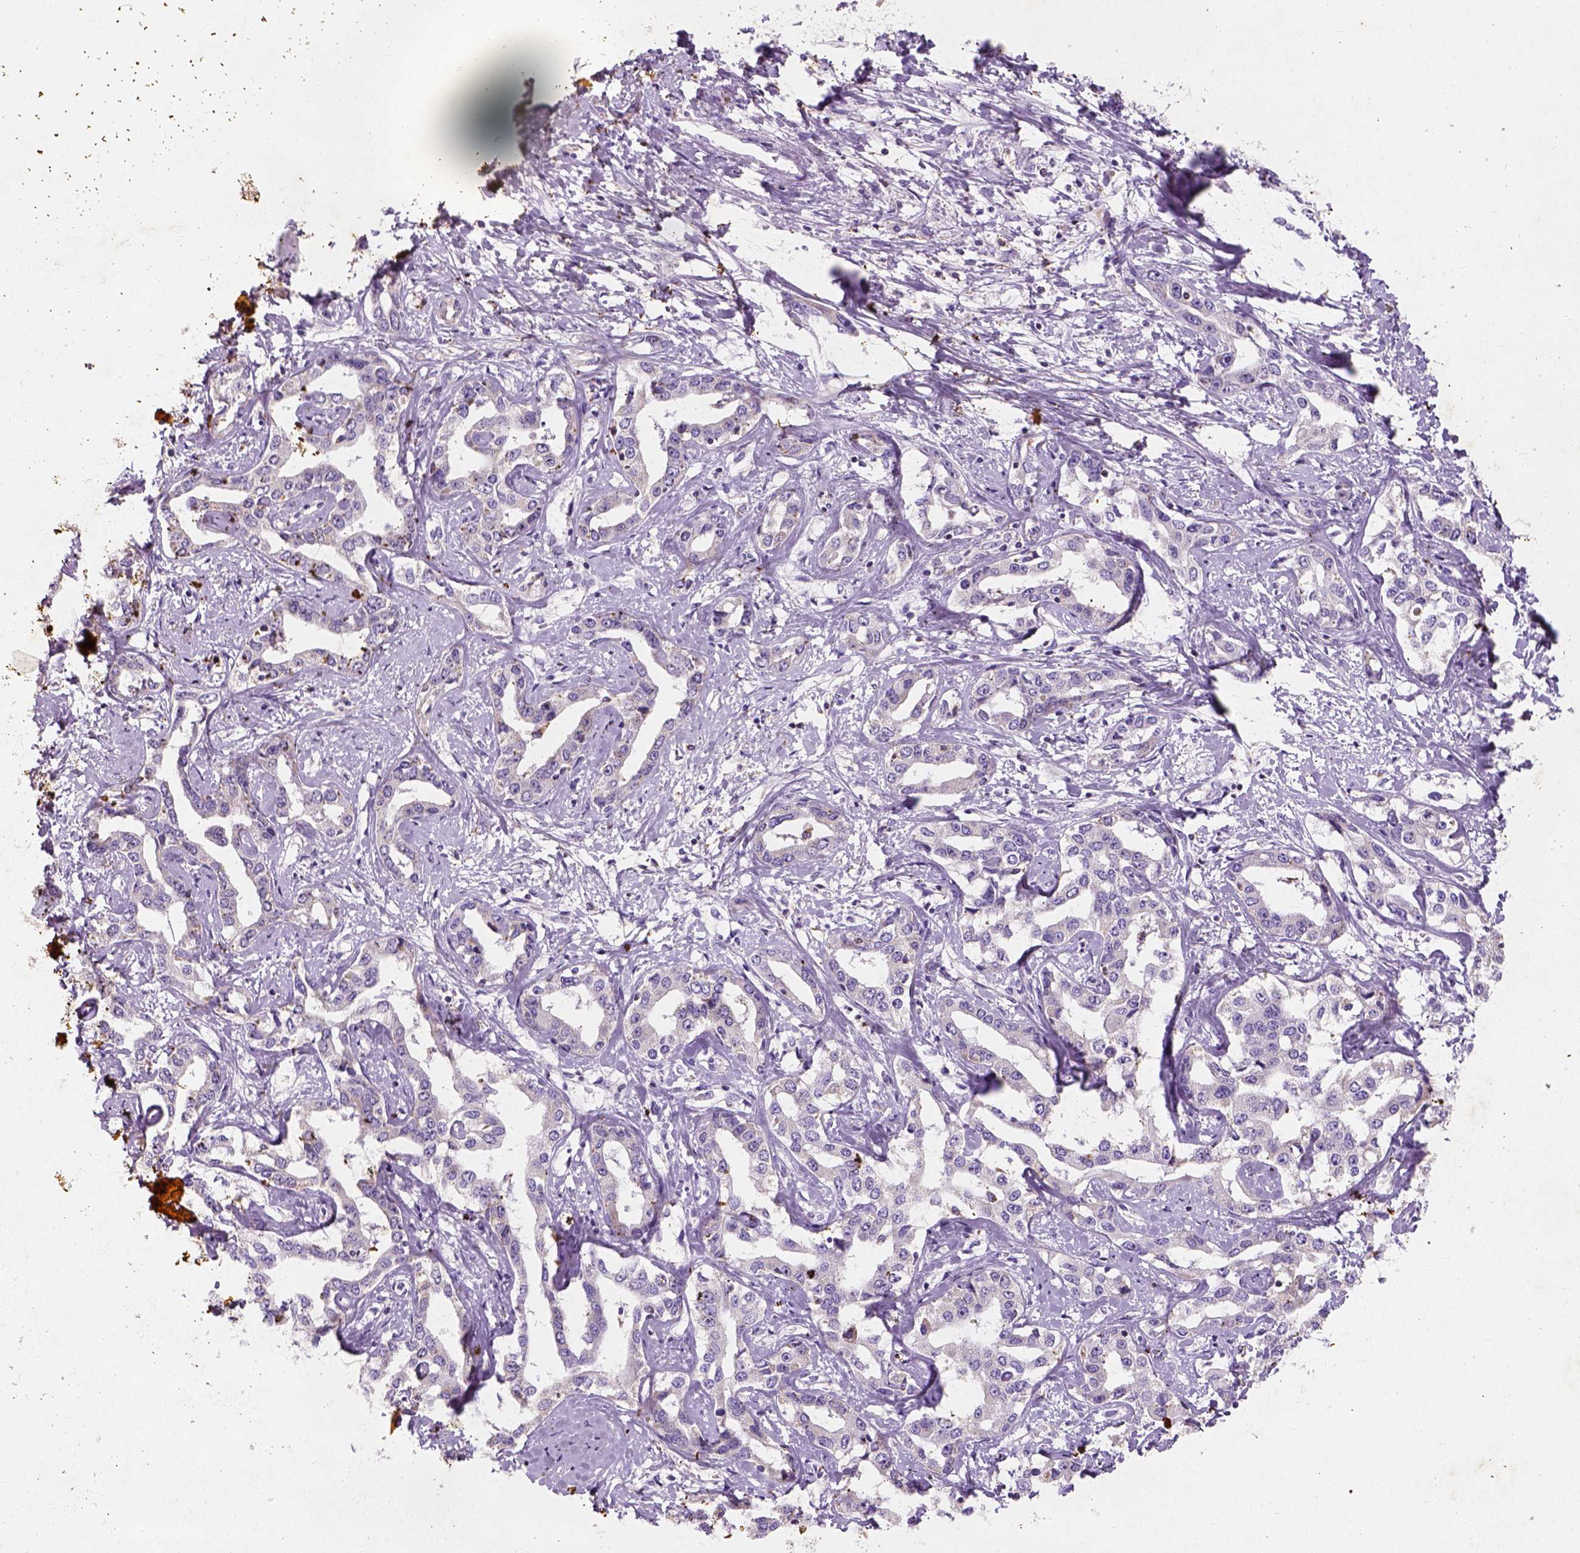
{"staining": {"intensity": "negative", "quantity": "none", "location": "none"}, "tissue": "liver cancer", "cell_type": "Tumor cells", "image_type": "cancer", "snomed": [{"axis": "morphology", "description": "Cholangiocarcinoma"}, {"axis": "topography", "description": "Liver"}], "caption": "This is a micrograph of immunohistochemistry staining of cholangiocarcinoma (liver), which shows no expression in tumor cells.", "gene": "CHODL", "patient": {"sex": "male", "age": 59}}